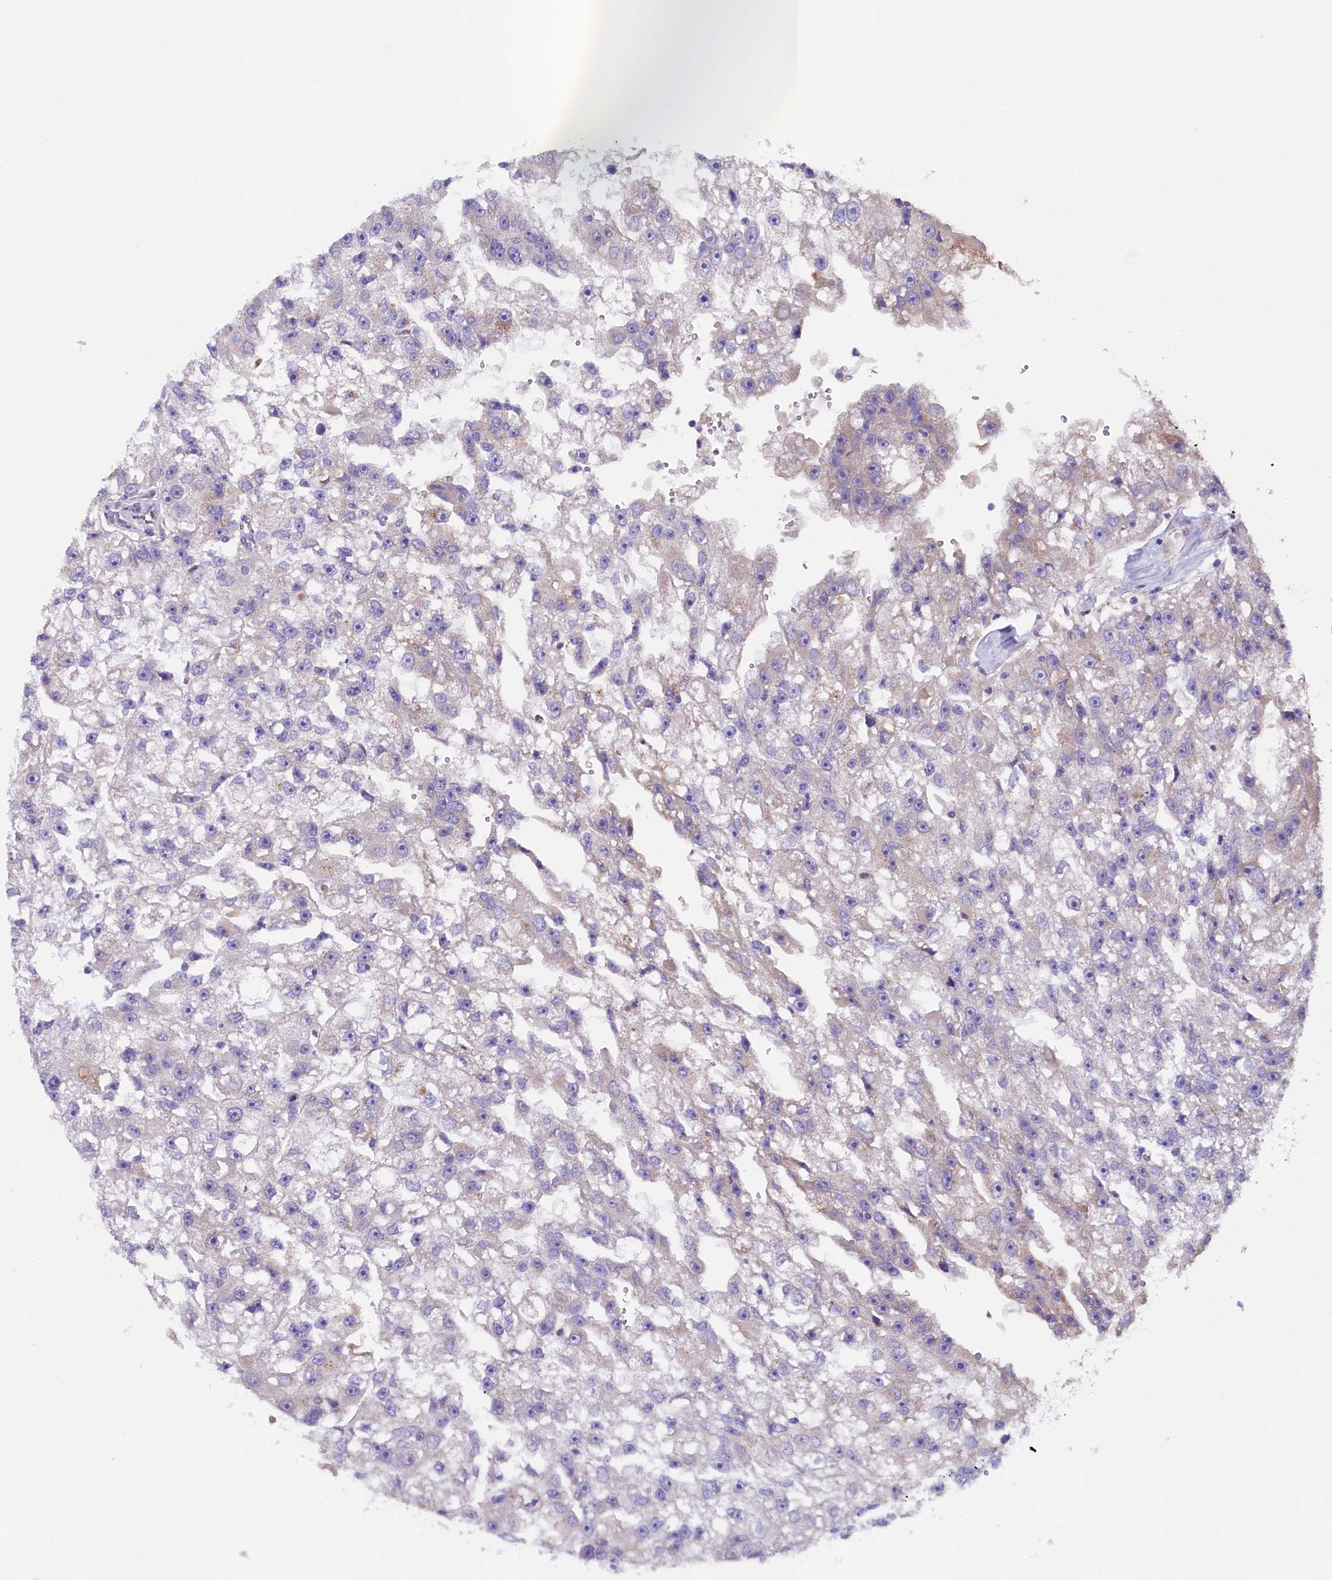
{"staining": {"intensity": "negative", "quantity": "none", "location": "none"}, "tissue": "renal cancer", "cell_type": "Tumor cells", "image_type": "cancer", "snomed": [{"axis": "morphology", "description": "Adenocarcinoma, NOS"}, {"axis": "topography", "description": "Kidney"}], "caption": "This image is of renal cancer (adenocarcinoma) stained with IHC to label a protein in brown with the nuclei are counter-stained blue. There is no positivity in tumor cells.", "gene": "GPR108", "patient": {"sex": "male", "age": 63}}